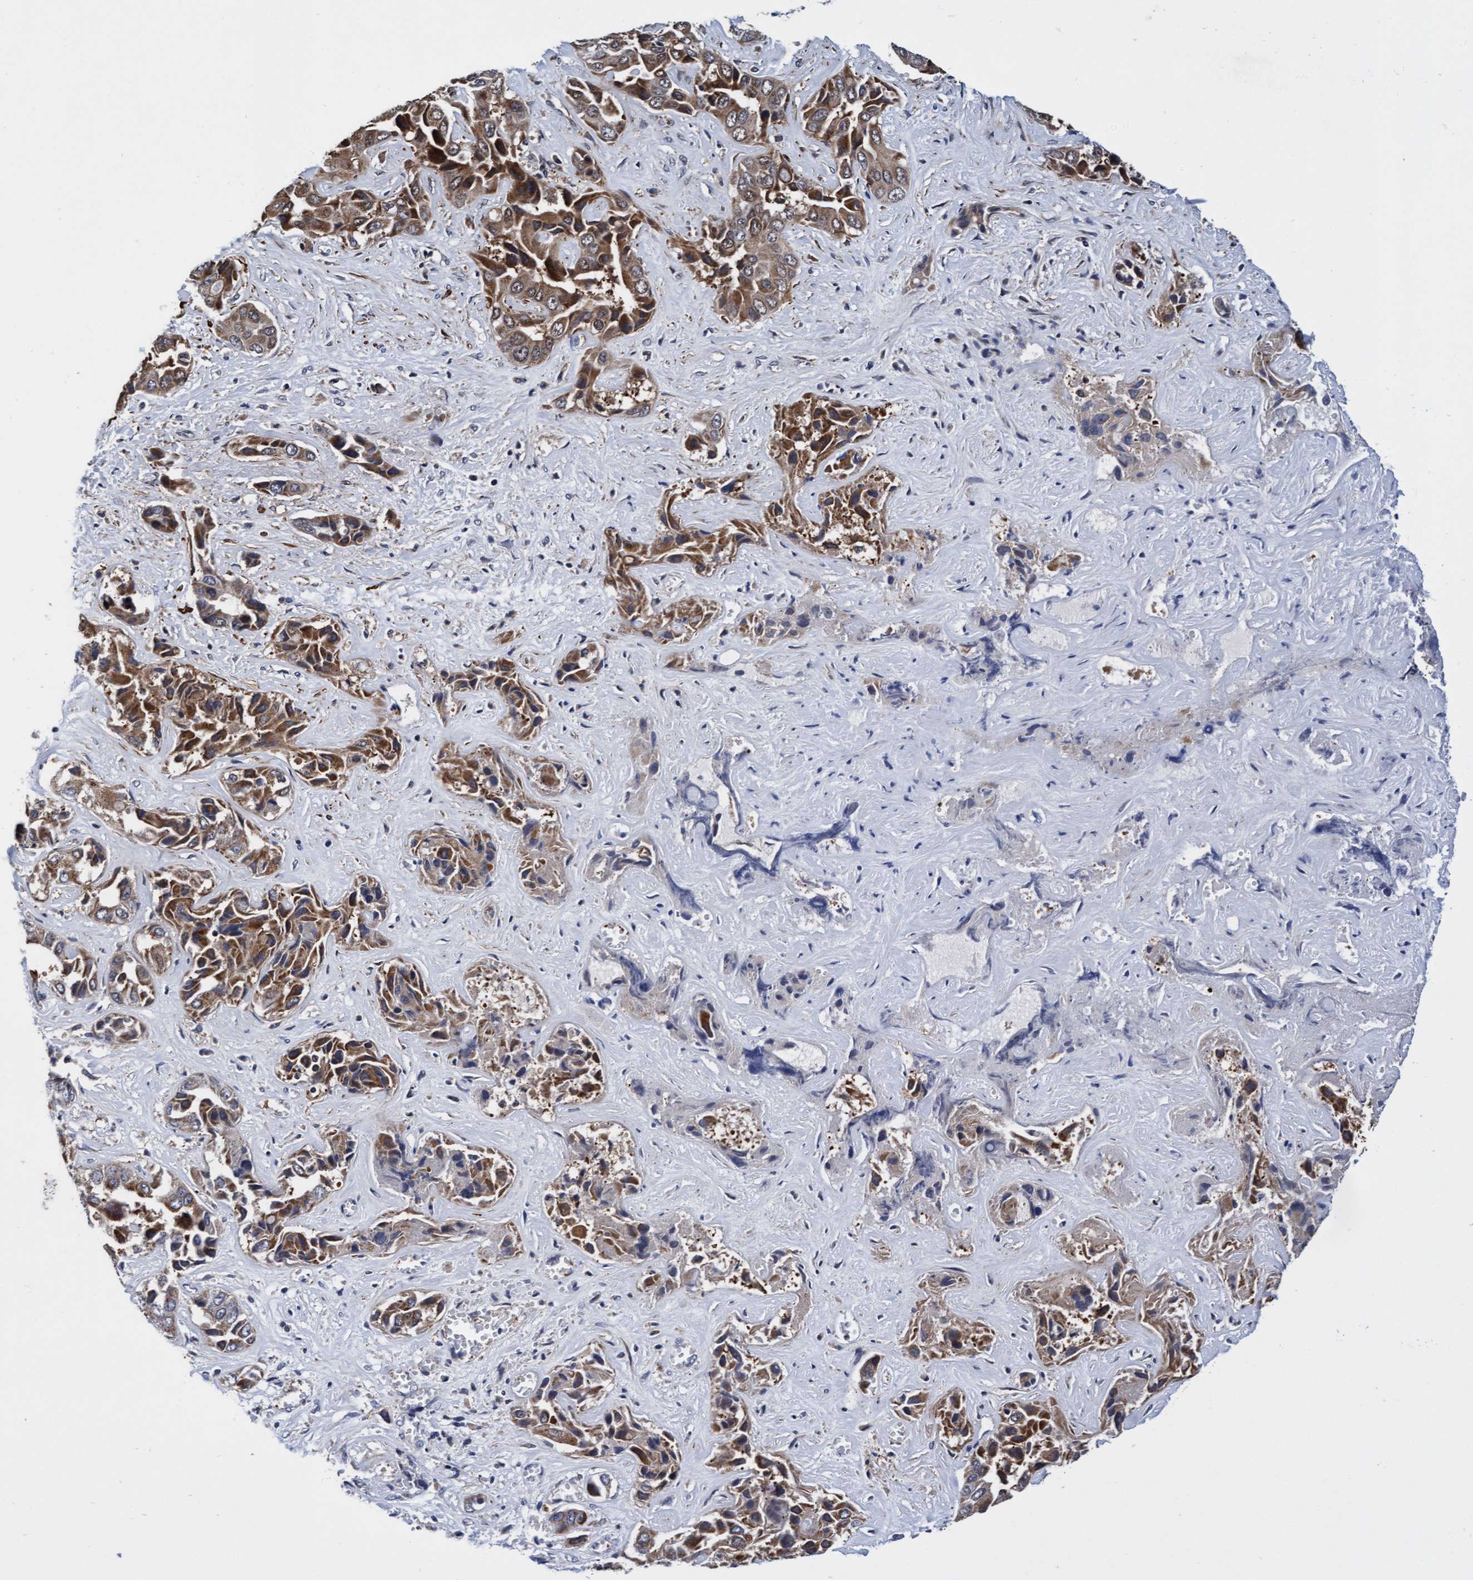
{"staining": {"intensity": "moderate", "quantity": ">75%", "location": "cytoplasmic/membranous"}, "tissue": "liver cancer", "cell_type": "Tumor cells", "image_type": "cancer", "snomed": [{"axis": "morphology", "description": "Cholangiocarcinoma"}, {"axis": "topography", "description": "Liver"}], "caption": "Protein analysis of liver cancer (cholangiocarcinoma) tissue exhibits moderate cytoplasmic/membranous expression in approximately >75% of tumor cells. The staining was performed using DAB, with brown indicating positive protein expression. Nuclei are stained blue with hematoxylin.", "gene": "EFCAB13", "patient": {"sex": "female", "age": 52}}